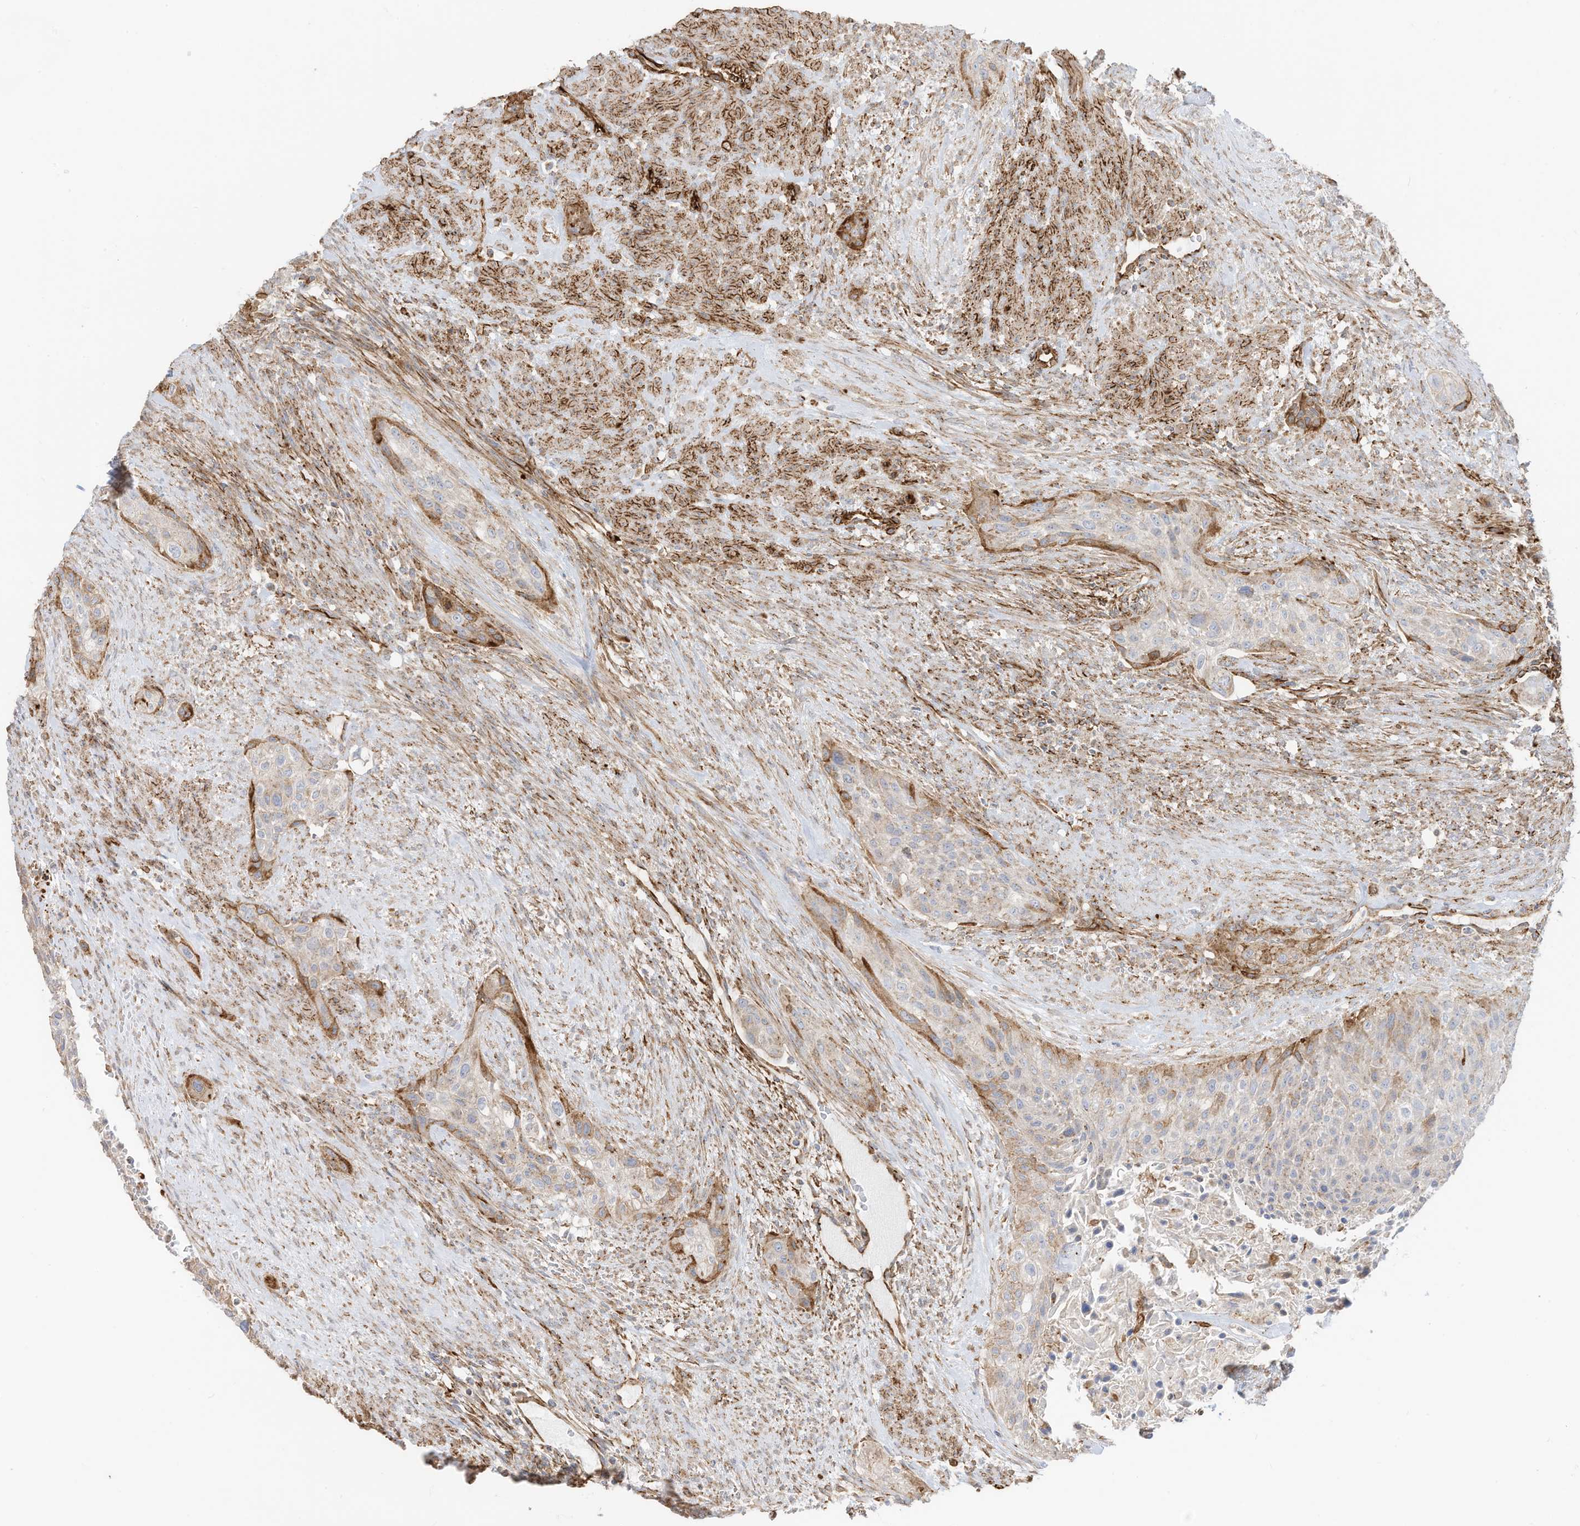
{"staining": {"intensity": "moderate", "quantity": "<25%", "location": "cytoplasmic/membranous"}, "tissue": "urothelial cancer", "cell_type": "Tumor cells", "image_type": "cancer", "snomed": [{"axis": "morphology", "description": "Urothelial carcinoma, High grade"}, {"axis": "topography", "description": "Urinary bladder"}], "caption": "Urothelial cancer stained with a protein marker reveals moderate staining in tumor cells.", "gene": "ABCB7", "patient": {"sex": "male", "age": 35}}